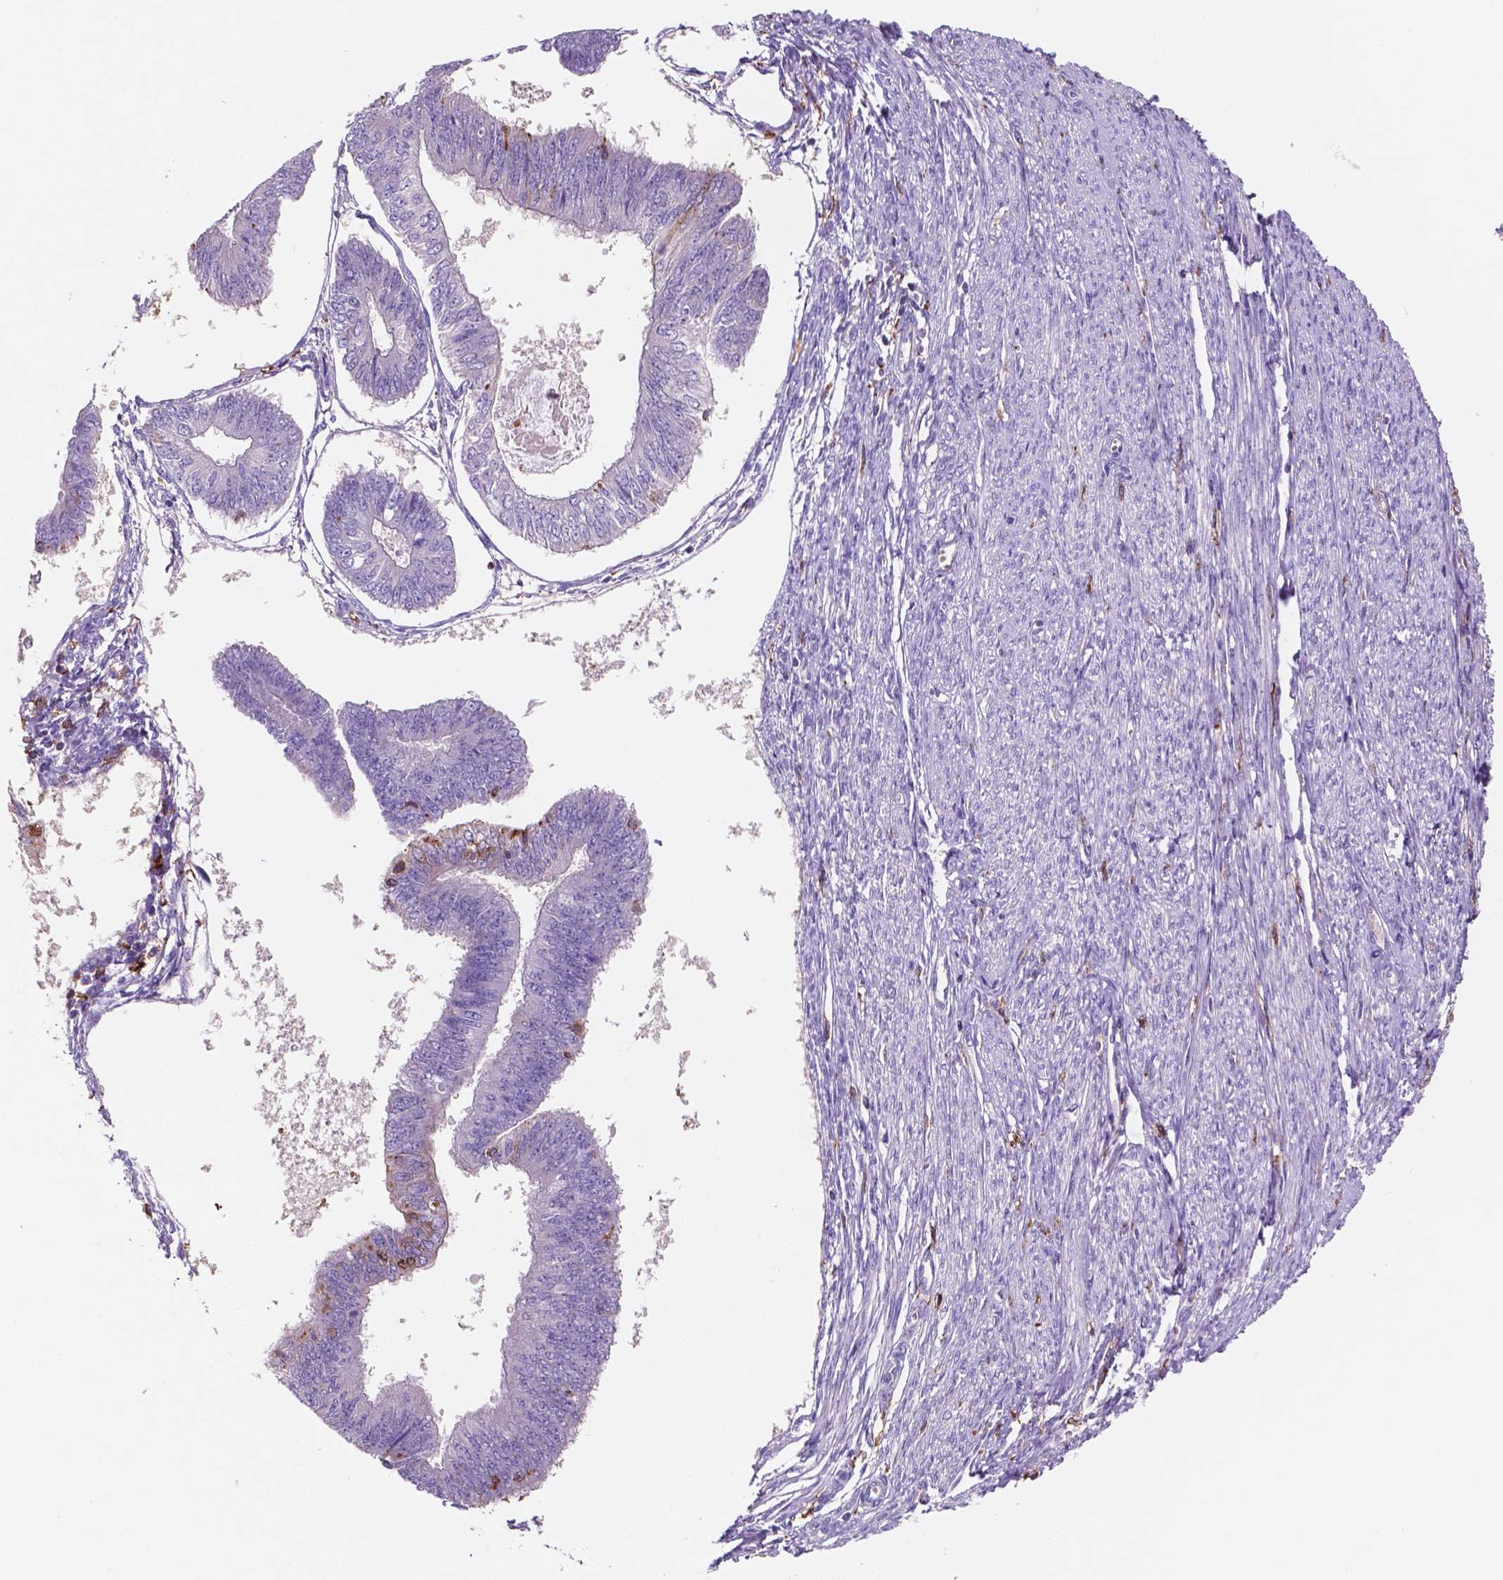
{"staining": {"intensity": "negative", "quantity": "none", "location": "none"}, "tissue": "endometrial cancer", "cell_type": "Tumor cells", "image_type": "cancer", "snomed": [{"axis": "morphology", "description": "Adenocarcinoma, NOS"}, {"axis": "topography", "description": "Endometrium"}], "caption": "This is a image of IHC staining of endometrial adenocarcinoma, which shows no expression in tumor cells.", "gene": "MKRN2OS", "patient": {"sex": "female", "age": 58}}